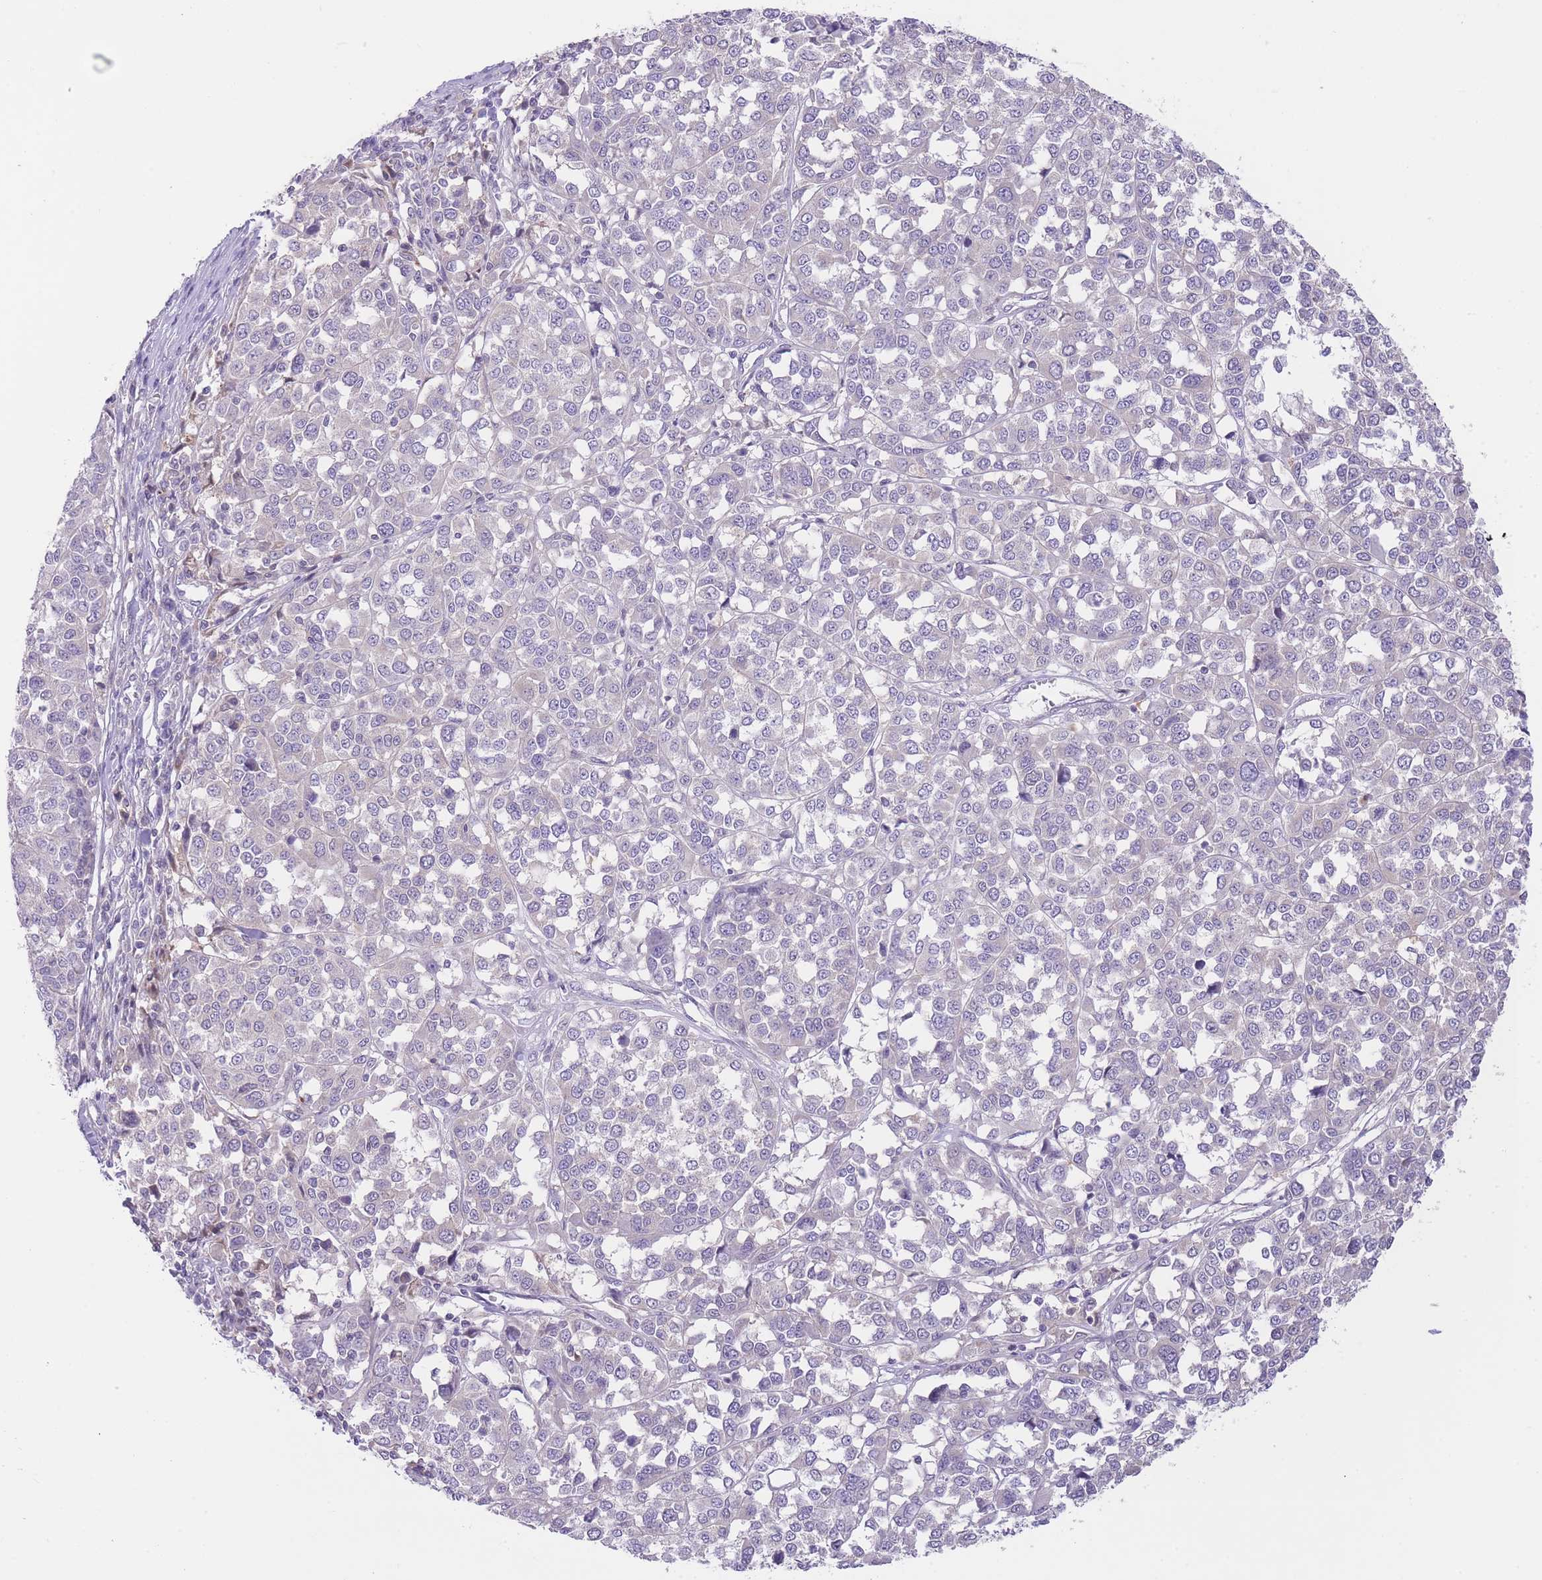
{"staining": {"intensity": "negative", "quantity": "none", "location": "none"}, "tissue": "melanoma", "cell_type": "Tumor cells", "image_type": "cancer", "snomed": [{"axis": "morphology", "description": "Malignant melanoma, Metastatic site"}, {"axis": "topography", "description": "Lymph node"}], "caption": "DAB (3,3'-diaminobenzidine) immunohistochemical staining of melanoma displays no significant positivity in tumor cells.", "gene": "OR11H12", "patient": {"sex": "male", "age": 44}}